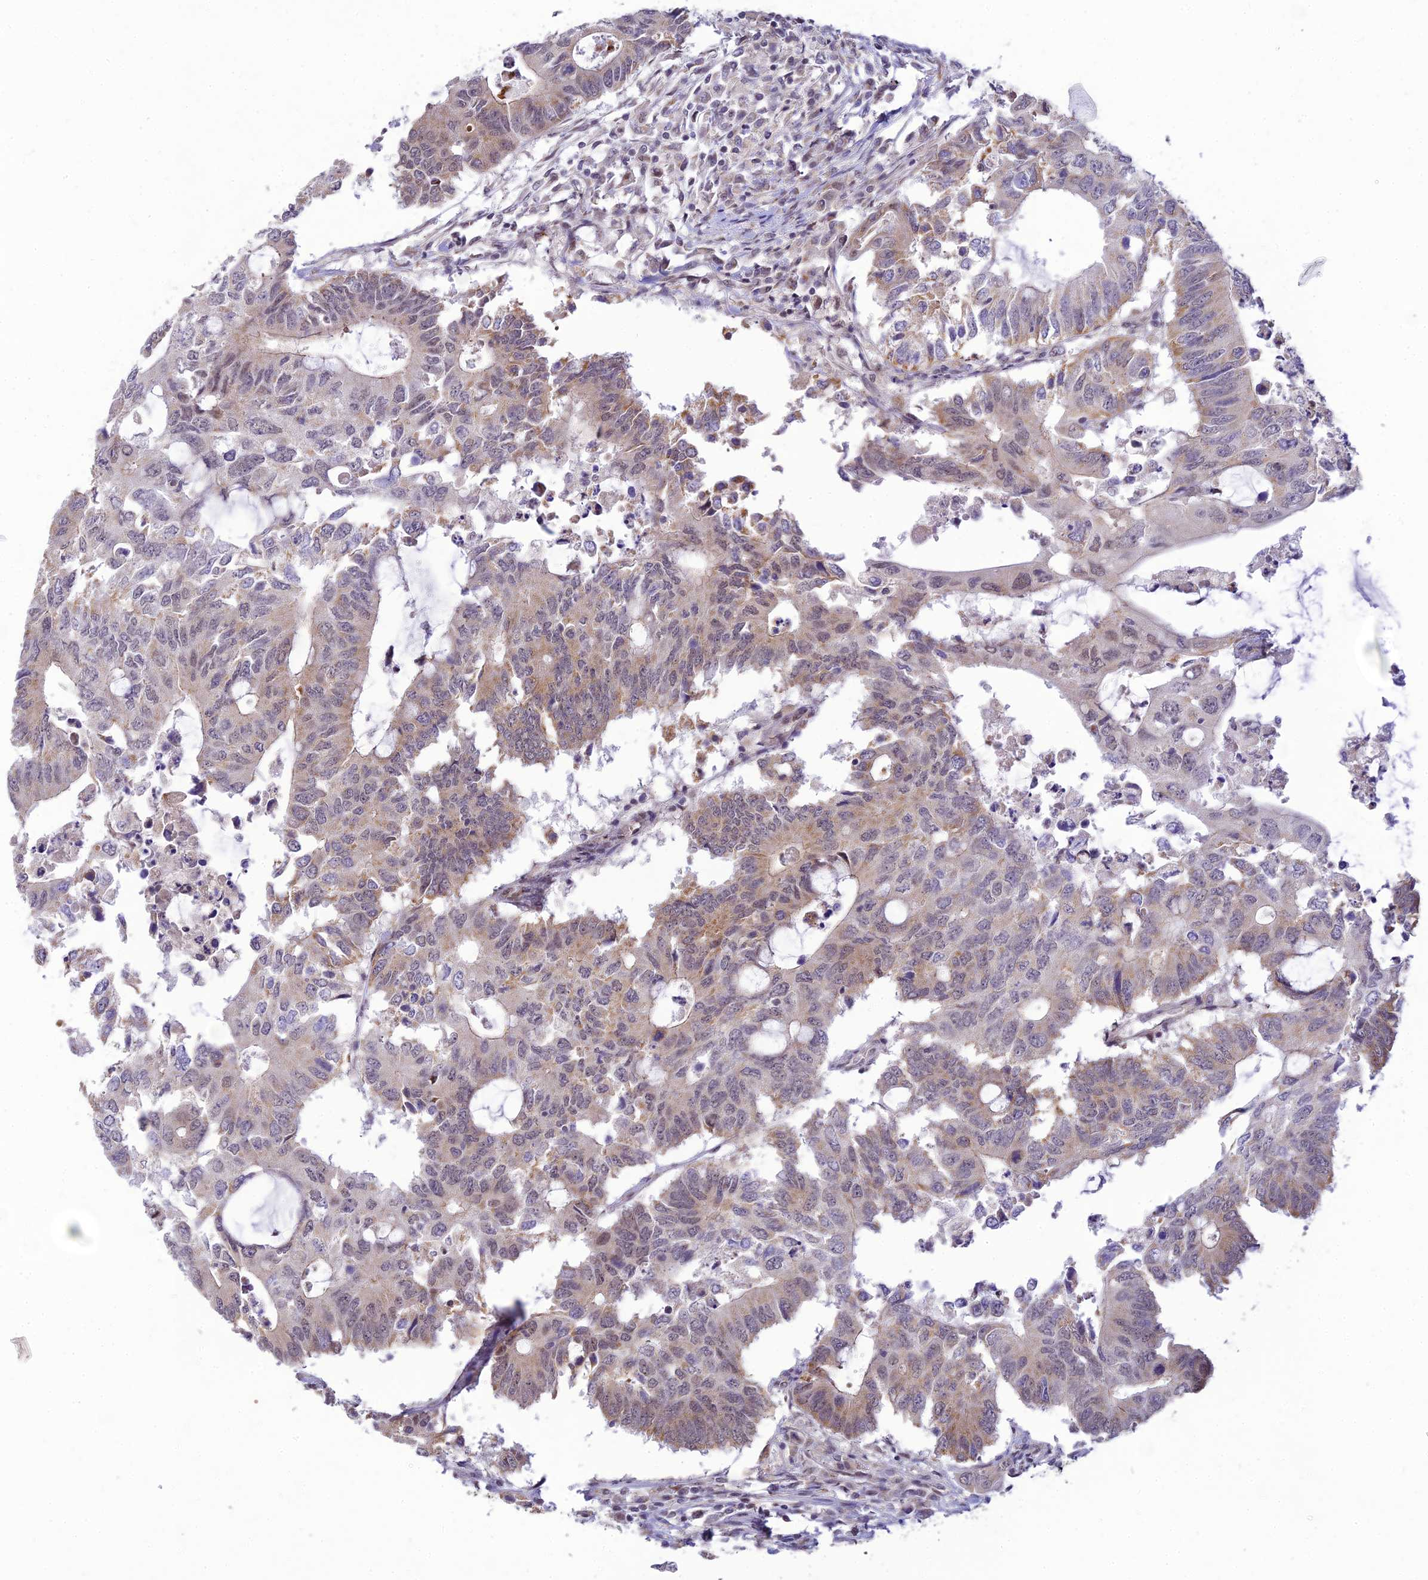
{"staining": {"intensity": "weak", "quantity": "25%-75%", "location": "cytoplasmic/membranous"}, "tissue": "colorectal cancer", "cell_type": "Tumor cells", "image_type": "cancer", "snomed": [{"axis": "morphology", "description": "Adenocarcinoma, NOS"}, {"axis": "topography", "description": "Colon"}], "caption": "Immunohistochemical staining of human colorectal adenocarcinoma displays low levels of weak cytoplasmic/membranous staining in approximately 25%-75% of tumor cells. (brown staining indicates protein expression, while blue staining denotes nuclei).", "gene": "MICOS13", "patient": {"sex": "male", "age": 71}}